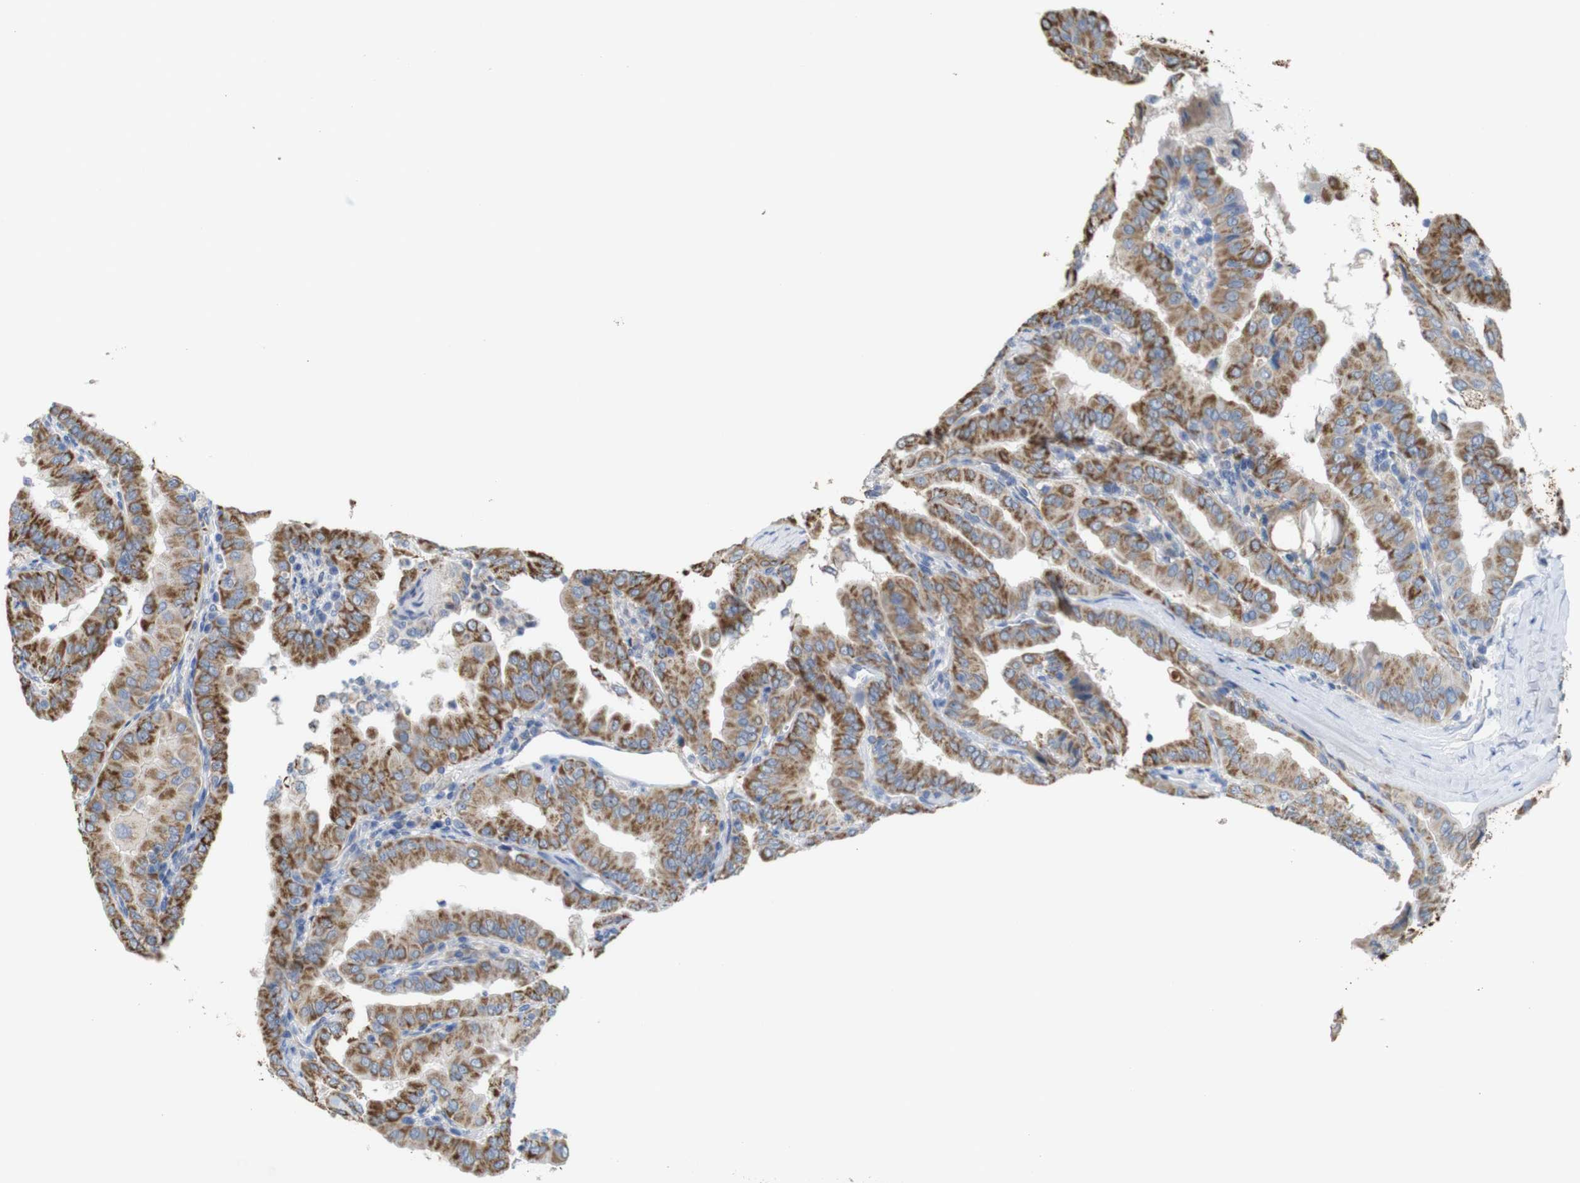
{"staining": {"intensity": "strong", "quantity": "25%-75%", "location": "cytoplasmic/membranous"}, "tissue": "thyroid cancer", "cell_type": "Tumor cells", "image_type": "cancer", "snomed": [{"axis": "morphology", "description": "Papillary adenocarcinoma, NOS"}, {"axis": "topography", "description": "Thyroid gland"}], "caption": "This photomicrograph demonstrates thyroid cancer stained with immunohistochemistry to label a protein in brown. The cytoplasmic/membranous of tumor cells show strong positivity for the protein. Nuclei are counter-stained blue.", "gene": "PTPRR", "patient": {"sex": "male", "age": 33}}